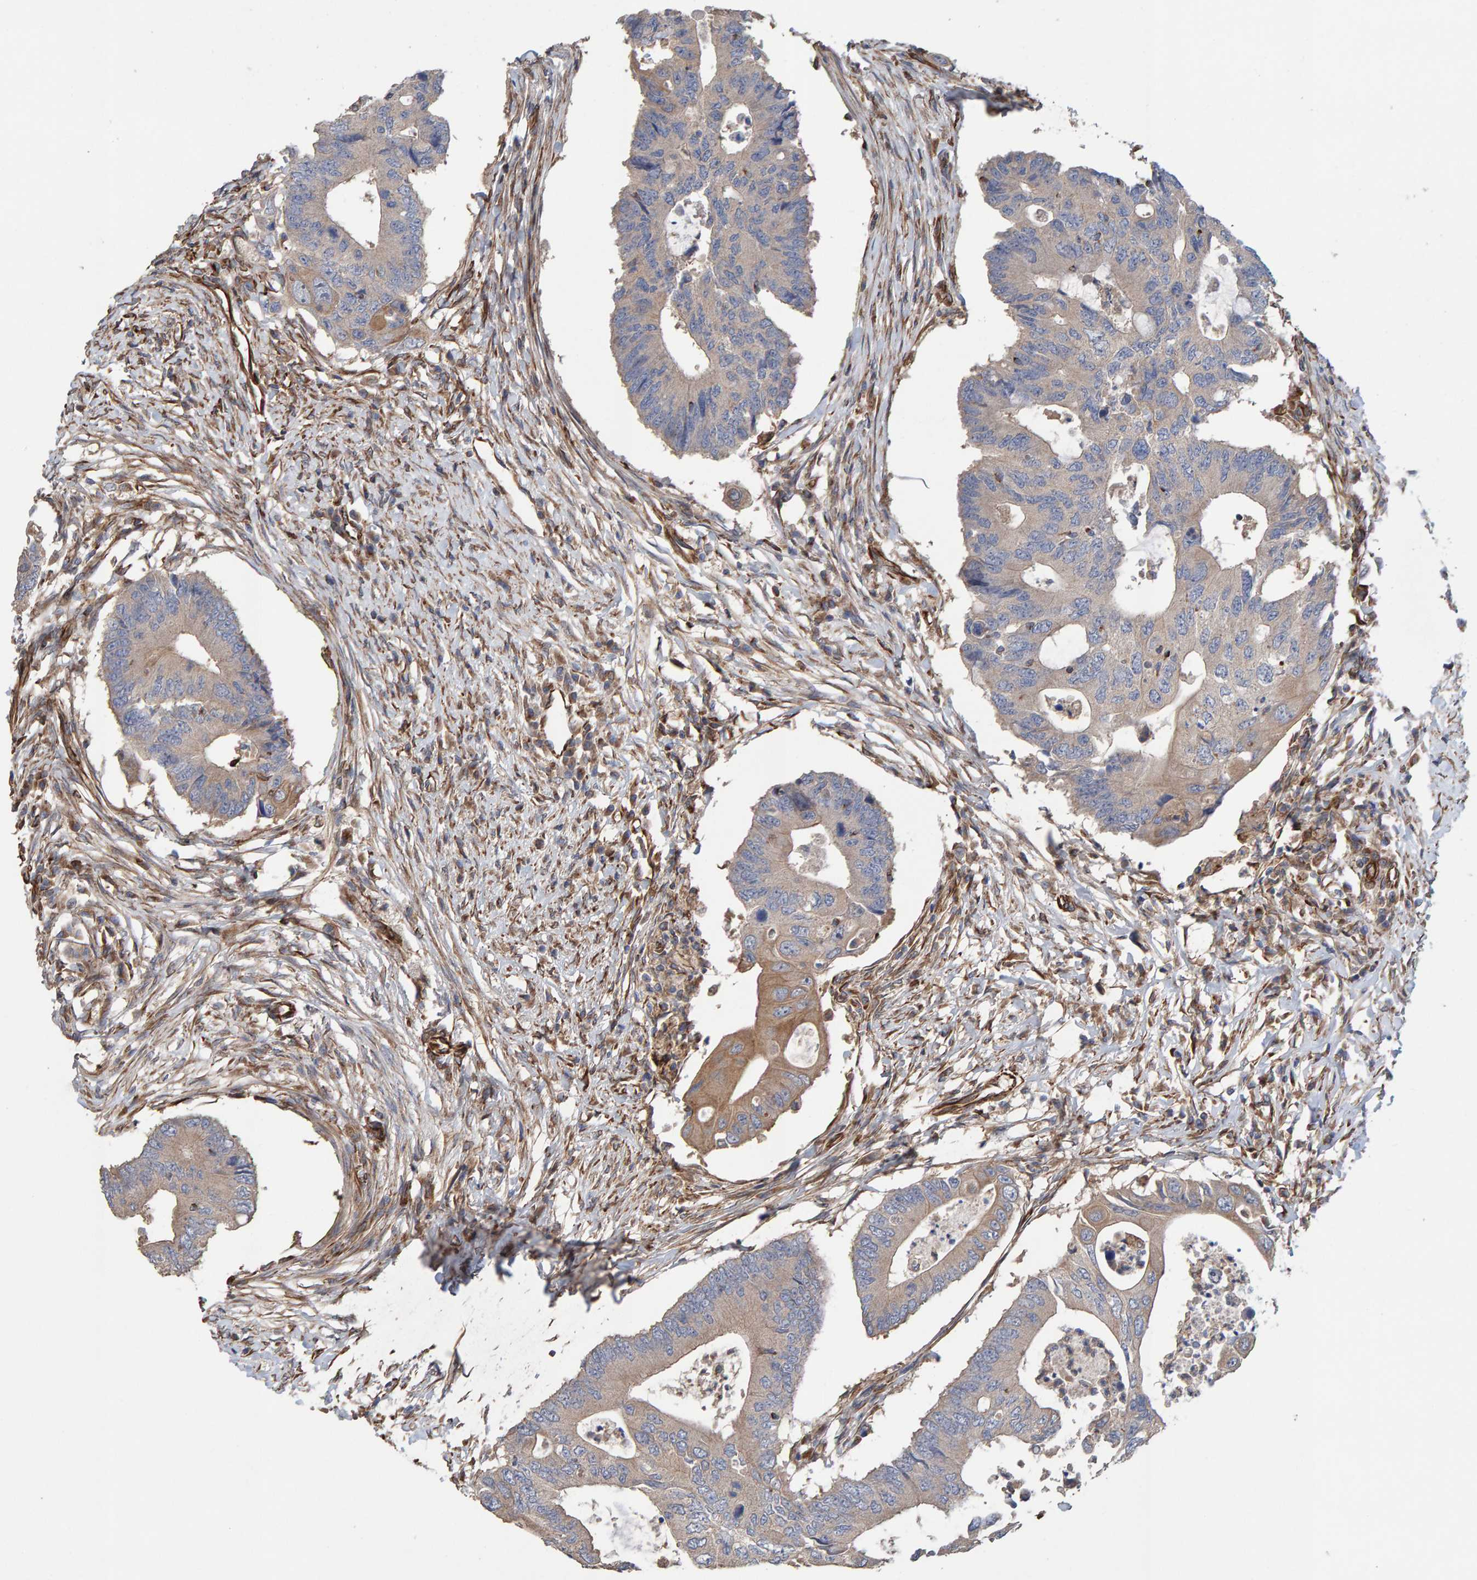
{"staining": {"intensity": "moderate", "quantity": "<25%", "location": "cytoplasmic/membranous"}, "tissue": "colorectal cancer", "cell_type": "Tumor cells", "image_type": "cancer", "snomed": [{"axis": "morphology", "description": "Adenocarcinoma, NOS"}, {"axis": "topography", "description": "Colon"}], "caption": "IHC (DAB (3,3'-diaminobenzidine)) staining of human colorectal cancer demonstrates moderate cytoplasmic/membranous protein staining in approximately <25% of tumor cells. Using DAB (3,3'-diaminobenzidine) (brown) and hematoxylin (blue) stains, captured at high magnification using brightfield microscopy.", "gene": "ZNF347", "patient": {"sex": "male", "age": 71}}